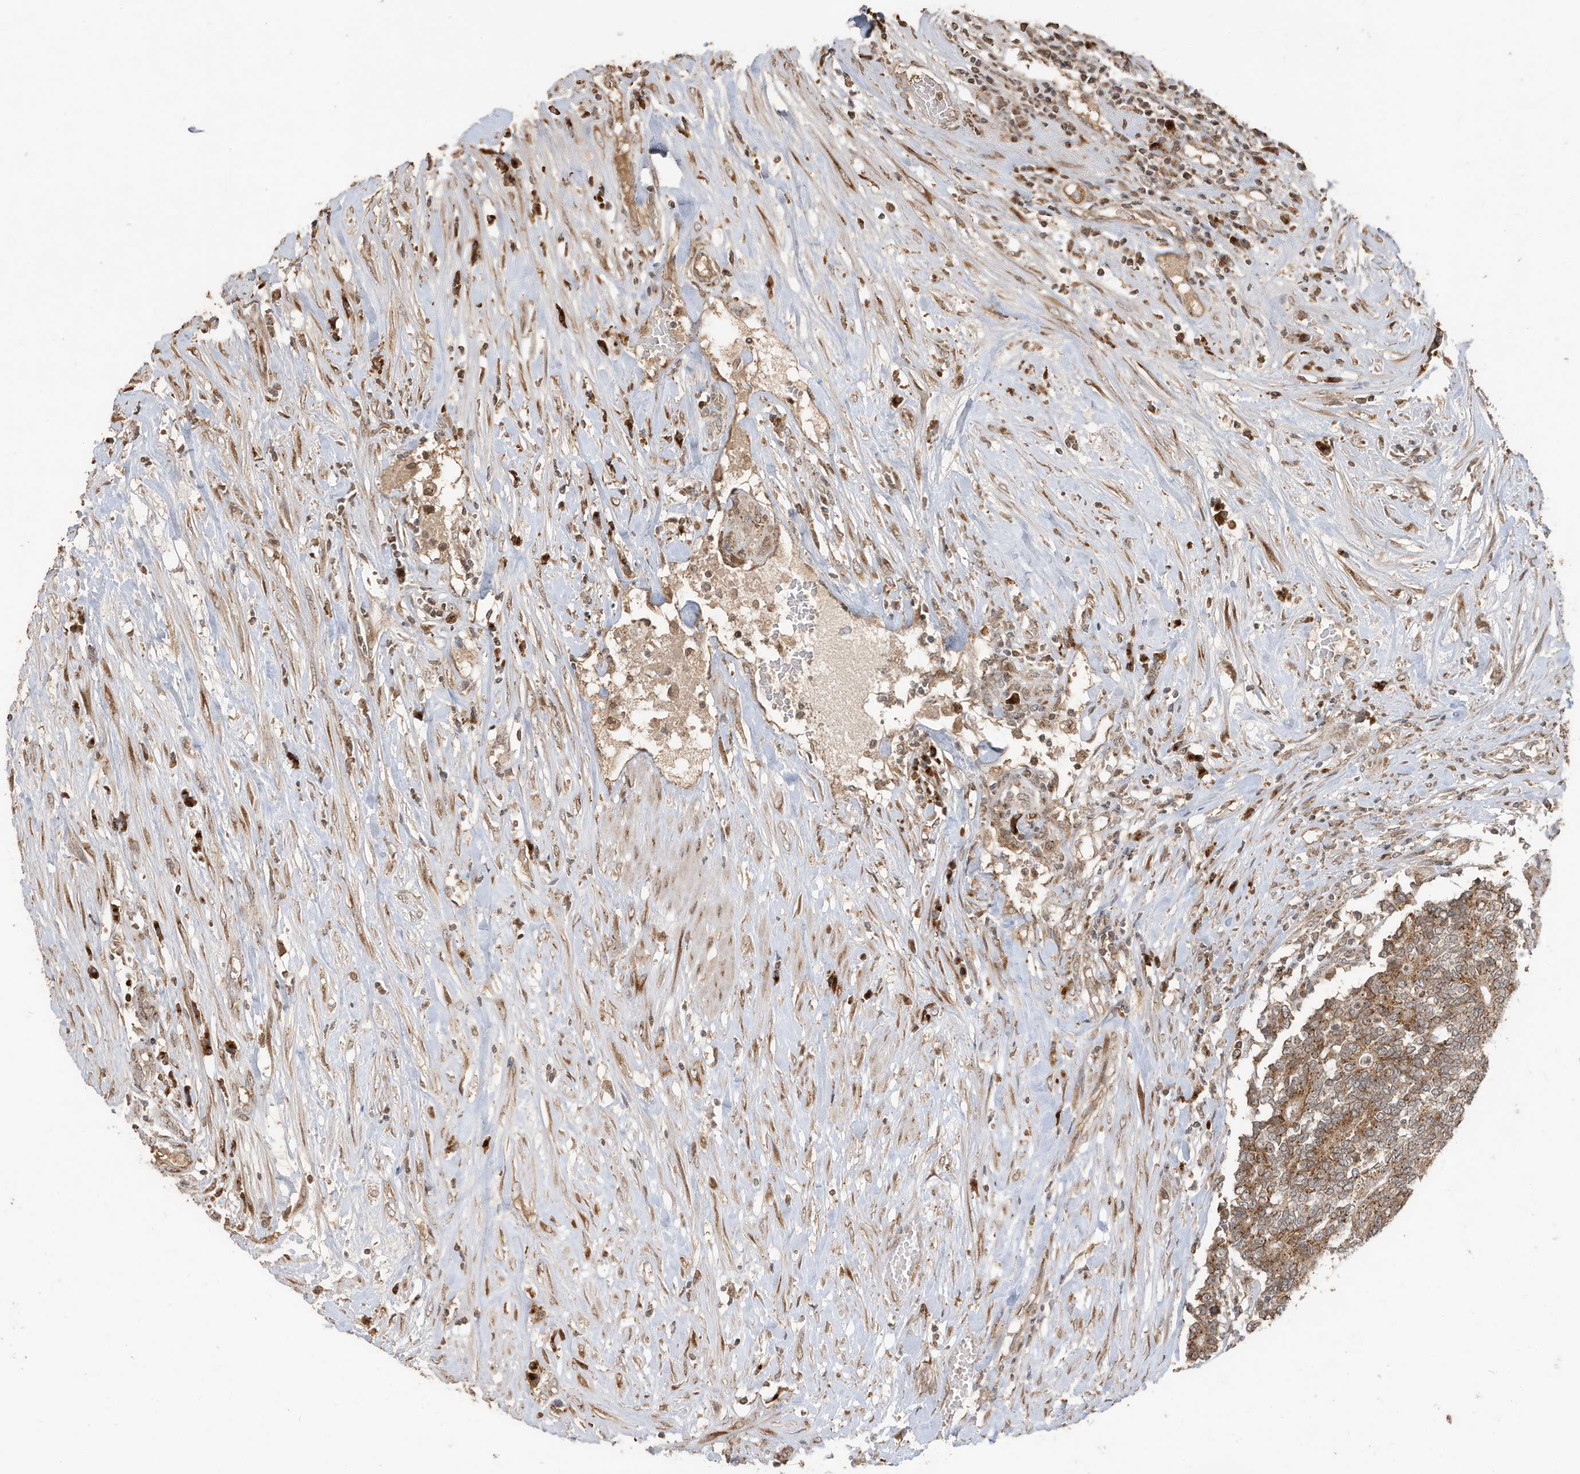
{"staining": {"intensity": "moderate", "quantity": ">75%", "location": "cytoplasmic/membranous"}, "tissue": "prostate cancer", "cell_type": "Tumor cells", "image_type": "cancer", "snomed": [{"axis": "morphology", "description": "Normal tissue, NOS"}, {"axis": "morphology", "description": "Adenocarcinoma, High grade"}, {"axis": "topography", "description": "Prostate"}, {"axis": "topography", "description": "Seminal veicle"}], "caption": "Protein expression analysis of prostate cancer (adenocarcinoma (high-grade)) exhibits moderate cytoplasmic/membranous staining in about >75% of tumor cells. Using DAB (3,3'-diaminobenzidine) (brown) and hematoxylin (blue) stains, captured at high magnification using brightfield microscopy.", "gene": "RER1", "patient": {"sex": "male", "age": 55}}